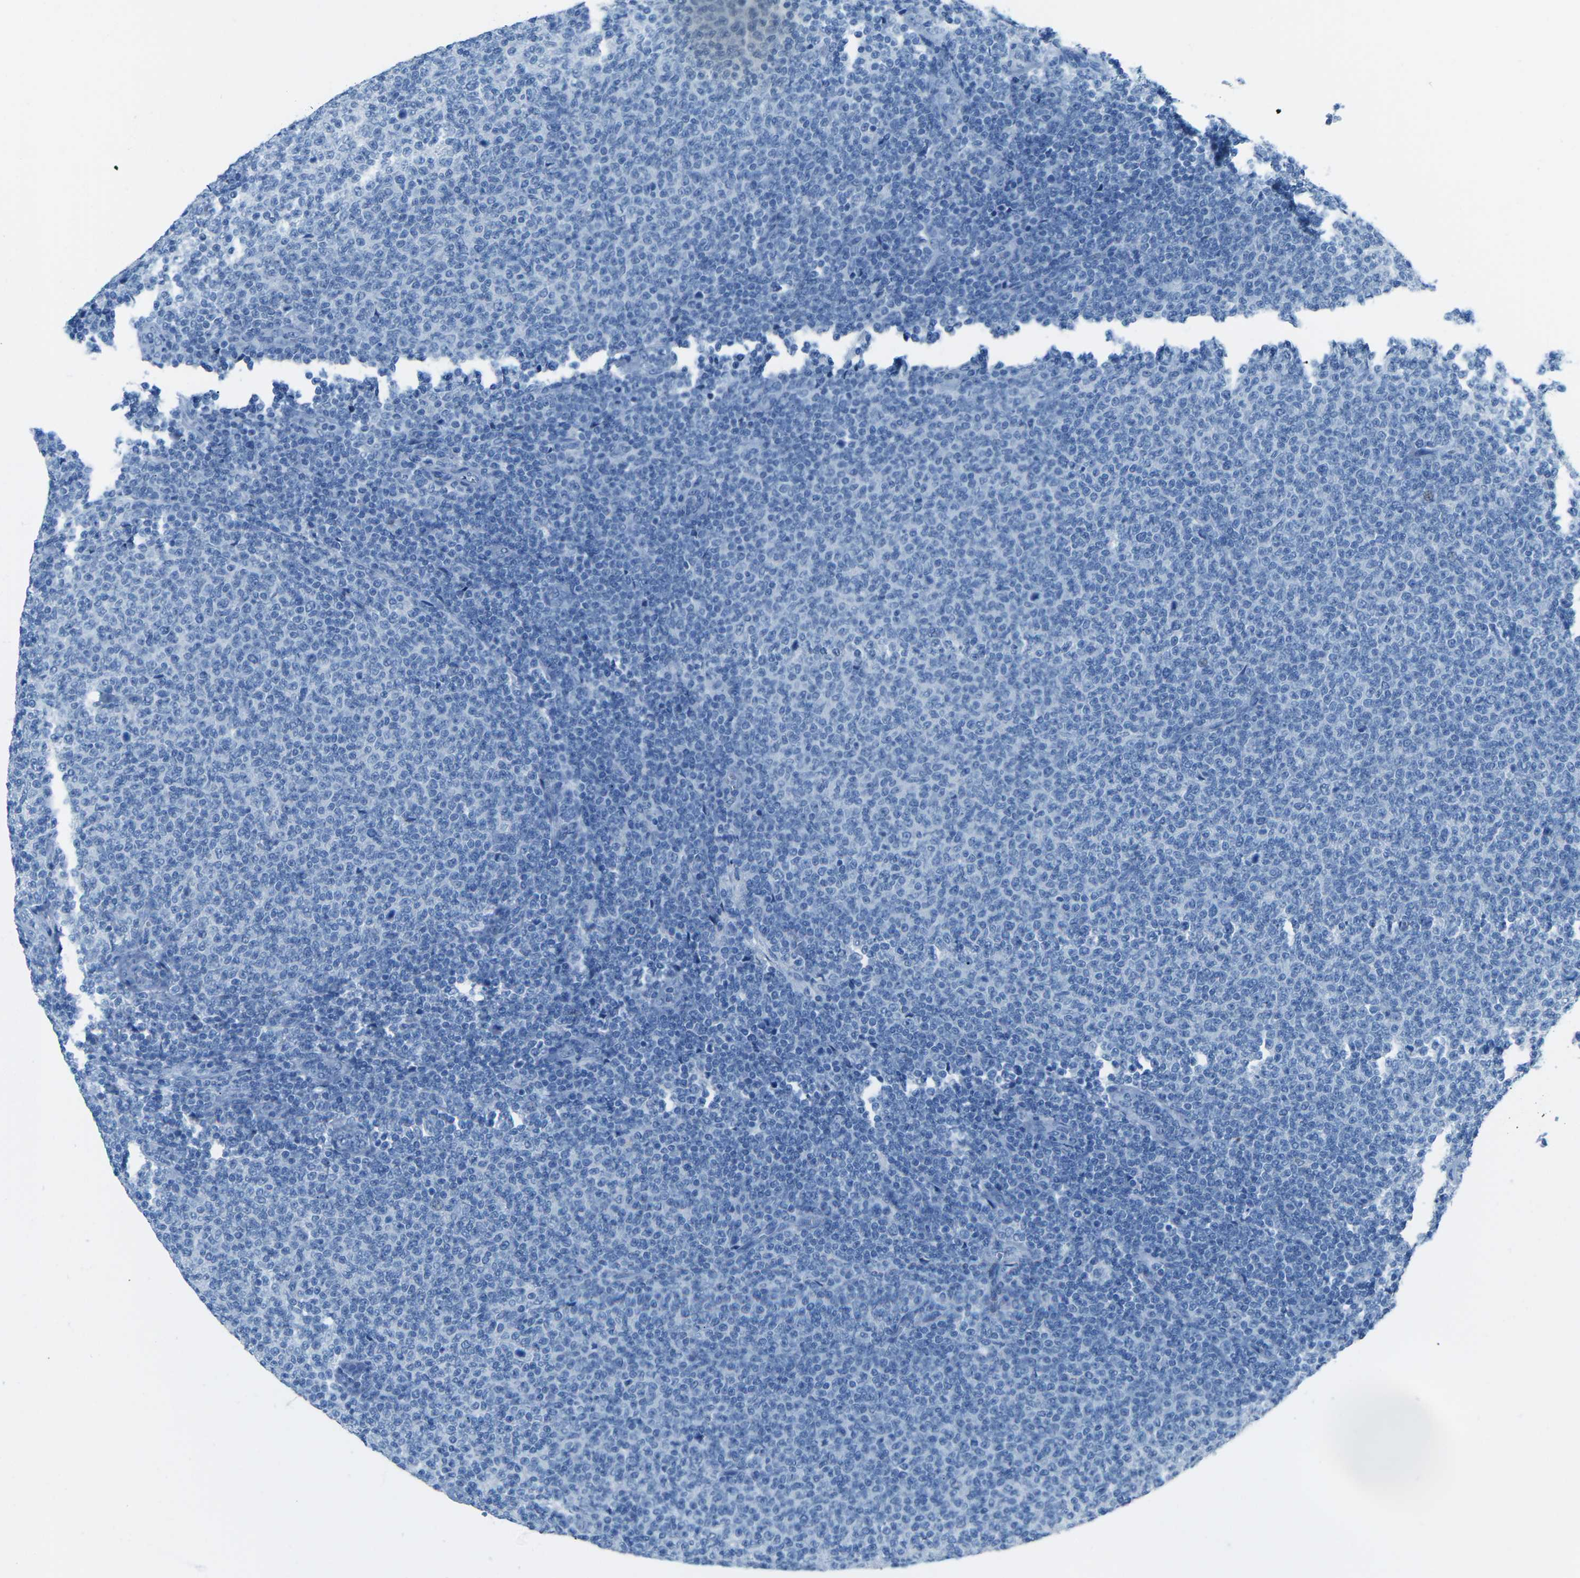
{"staining": {"intensity": "negative", "quantity": "none", "location": "none"}, "tissue": "lymphoma", "cell_type": "Tumor cells", "image_type": "cancer", "snomed": [{"axis": "morphology", "description": "Malignant lymphoma, non-Hodgkin's type, Low grade"}, {"axis": "topography", "description": "Lymph node"}], "caption": "Lymphoma was stained to show a protein in brown. There is no significant expression in tumor cells.", "gene": "MYH8", "patient": {"sex": "male", "age": 66}}